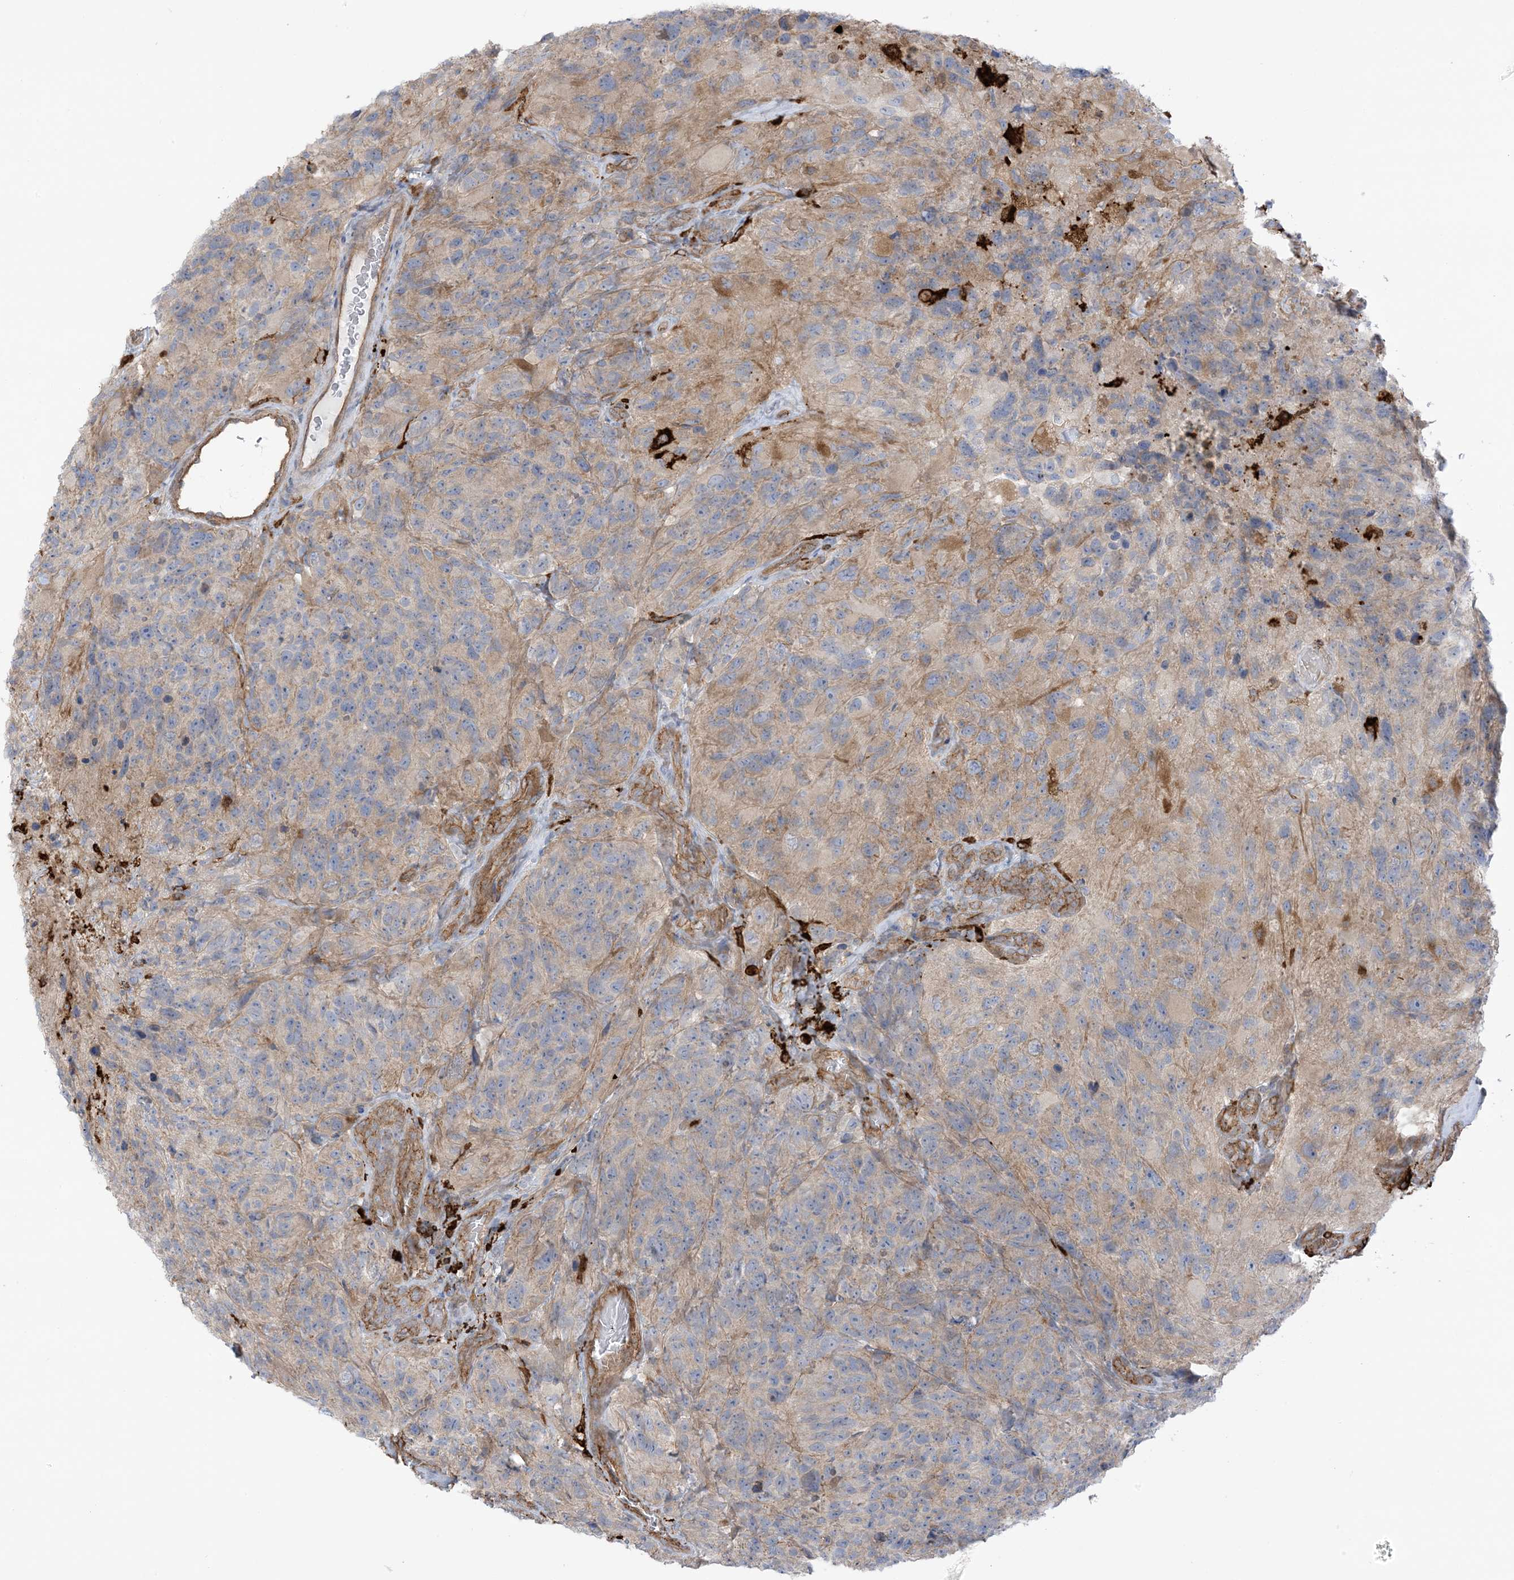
{"staining": {"intensity": "weak", "quantity": "25%-75%", "location": "cytoplasmic/membranous"}, "tissue": "glioma", "cell_type": "Tumor cells", "image_type": "cancer", "snomed": [{"axis": "morphology", "description": "Glioma, malignant, High grade"}, {"axis": "topography", "description": "Brain"}], "caption": "Immunohistochemical staining of glioma exhibits low levels of weak cytoplasmic/membranous staining in approximately 25%-75% of tumor cells. (IHC, brightfield microscopy, high magnification).", "gene": "ICMT", "patient": {"sex": "male", "age": 69}}